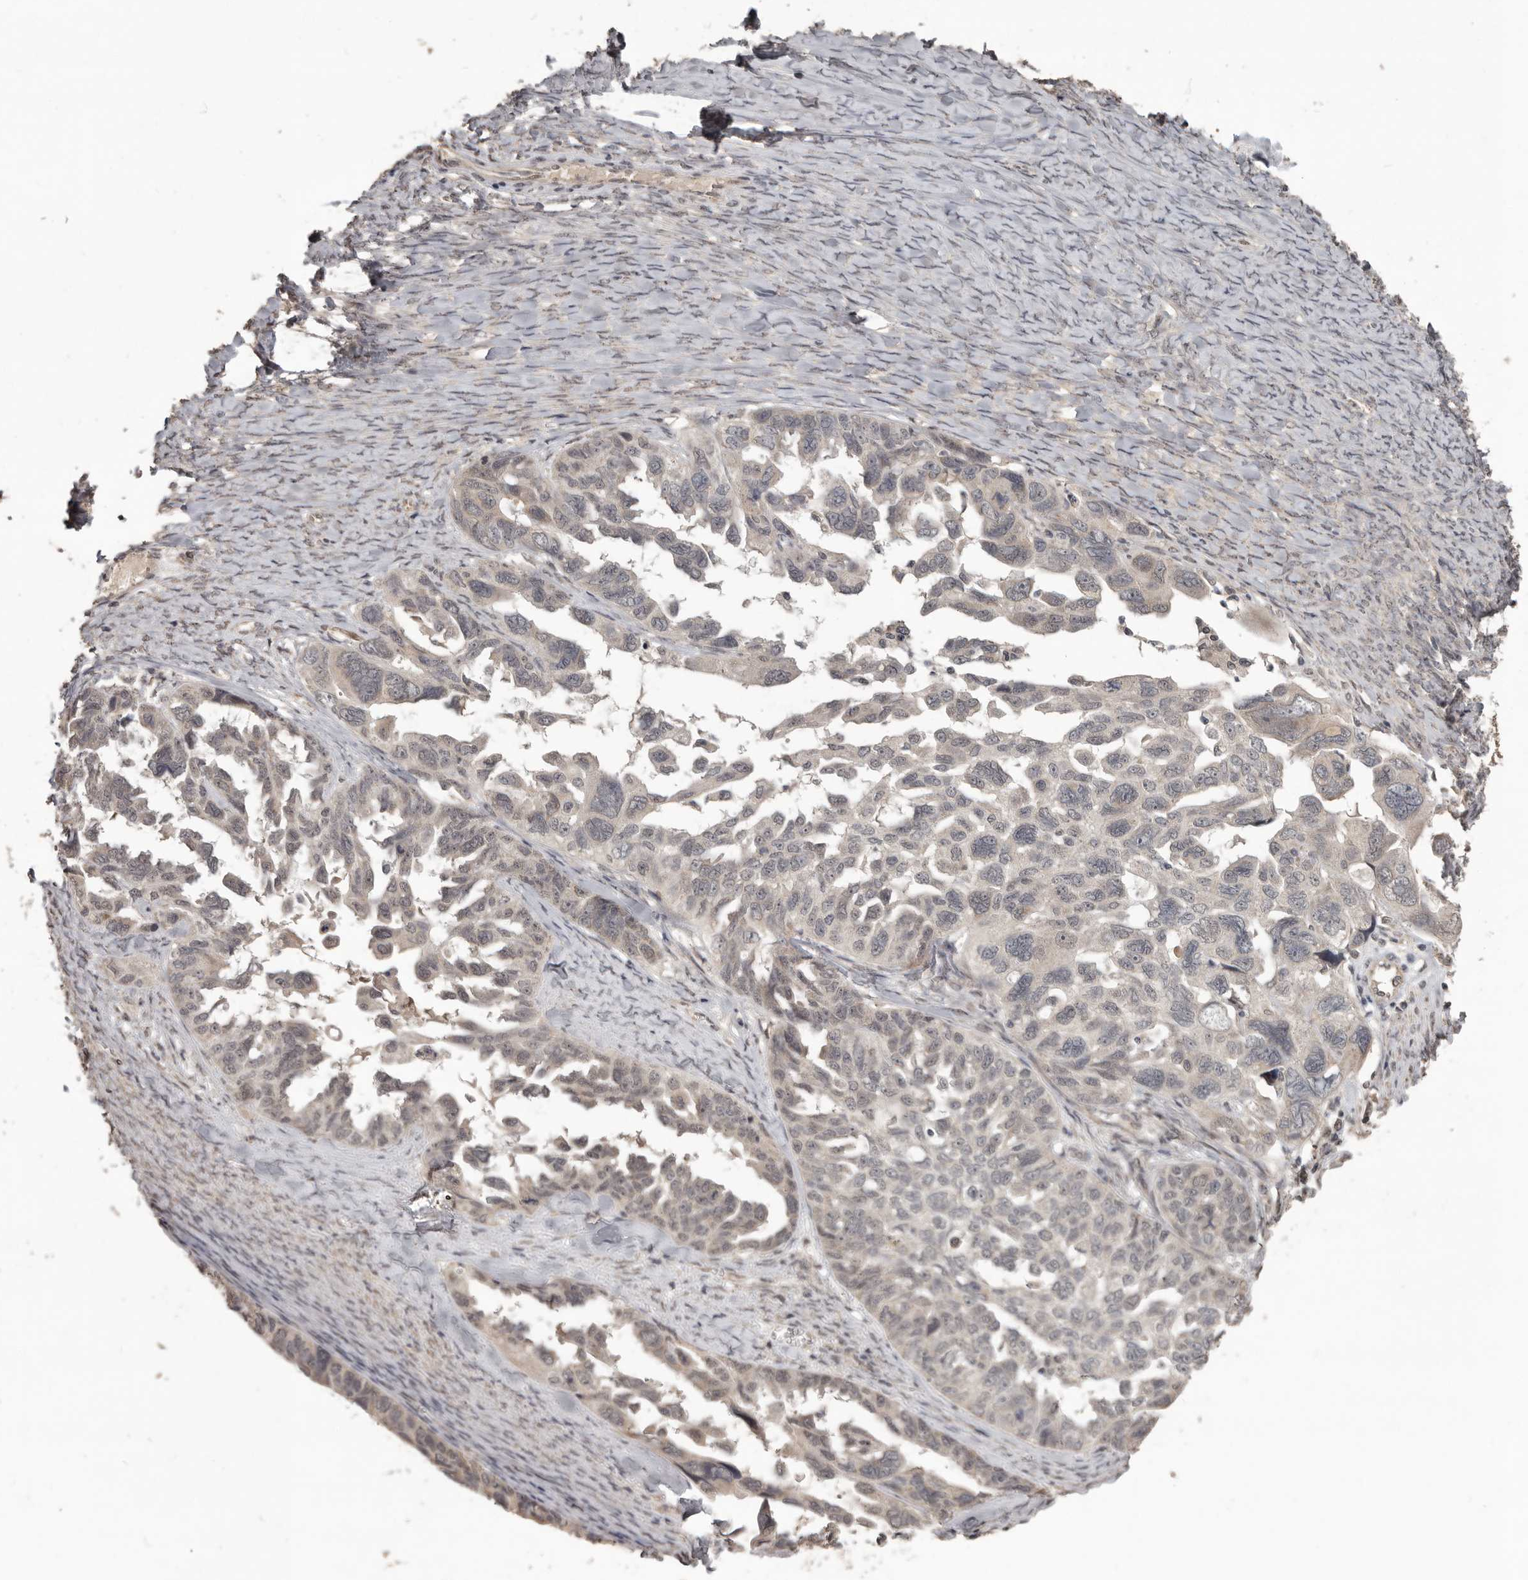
{"staining": {"intensity": "weak", "quantity": "25%-75%", "location": "nuclear"}, "tissue": "ovarian cancer", "cell_type": "Tumor cells", "image_type": "cancer", "snomed": [{"axis": "morphology", "description": "Cystadenocarcinoma, serous, NOS"}, {"axis": "topography", "description": "Ovary"}], "caption": "Weak nuclear staining for a protein is present in approximately 25%-75% of tumor cells of ovarian cancer (serous cystadenocarcinoma) using immunohistochemistry.", "gene": "ZFP14", "patient": {"sex": "female", "age": 79}}